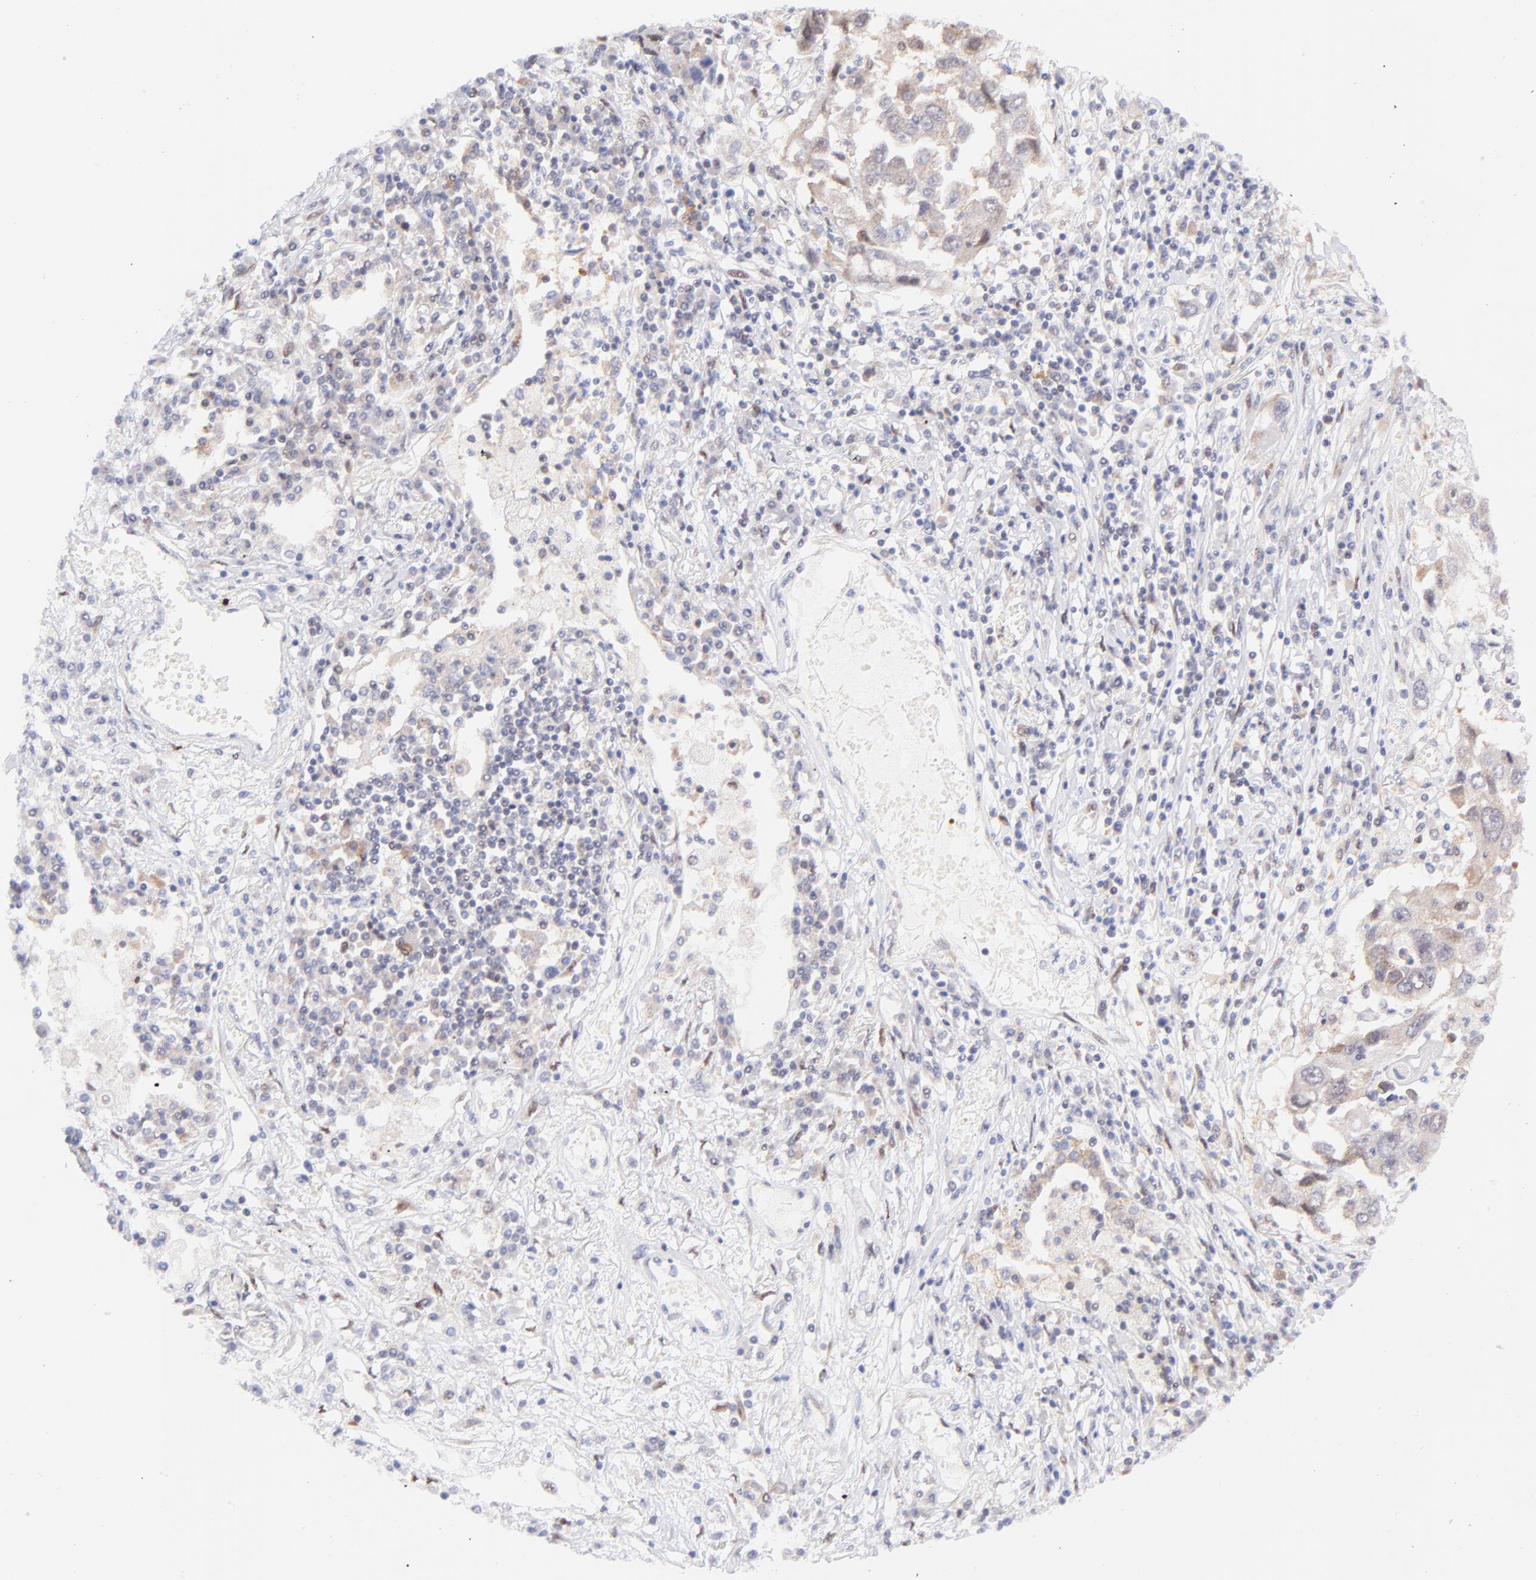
{"staining": {"intensity": "weak", "quantity": ">75%", "location": "cytoplasmic/membranous"}, "tissue": "lung cancer", "cell_type": "Tumor cells", "image_type": "cancer", "snomed": [{"axis": "morphology", "description": "Squamous cell carcinoma, NOS"}, {"axis": "topography", "description": "Lung"}], "caption": "Human squamous cell carcinoma (lung) stained with a brown dye demonstrates weak cytoplasmic/membranous positive staining in approximately >75% of tumor cells.", "gene": "PBDC1", "patient": {"sex": "male", "age": 71}}